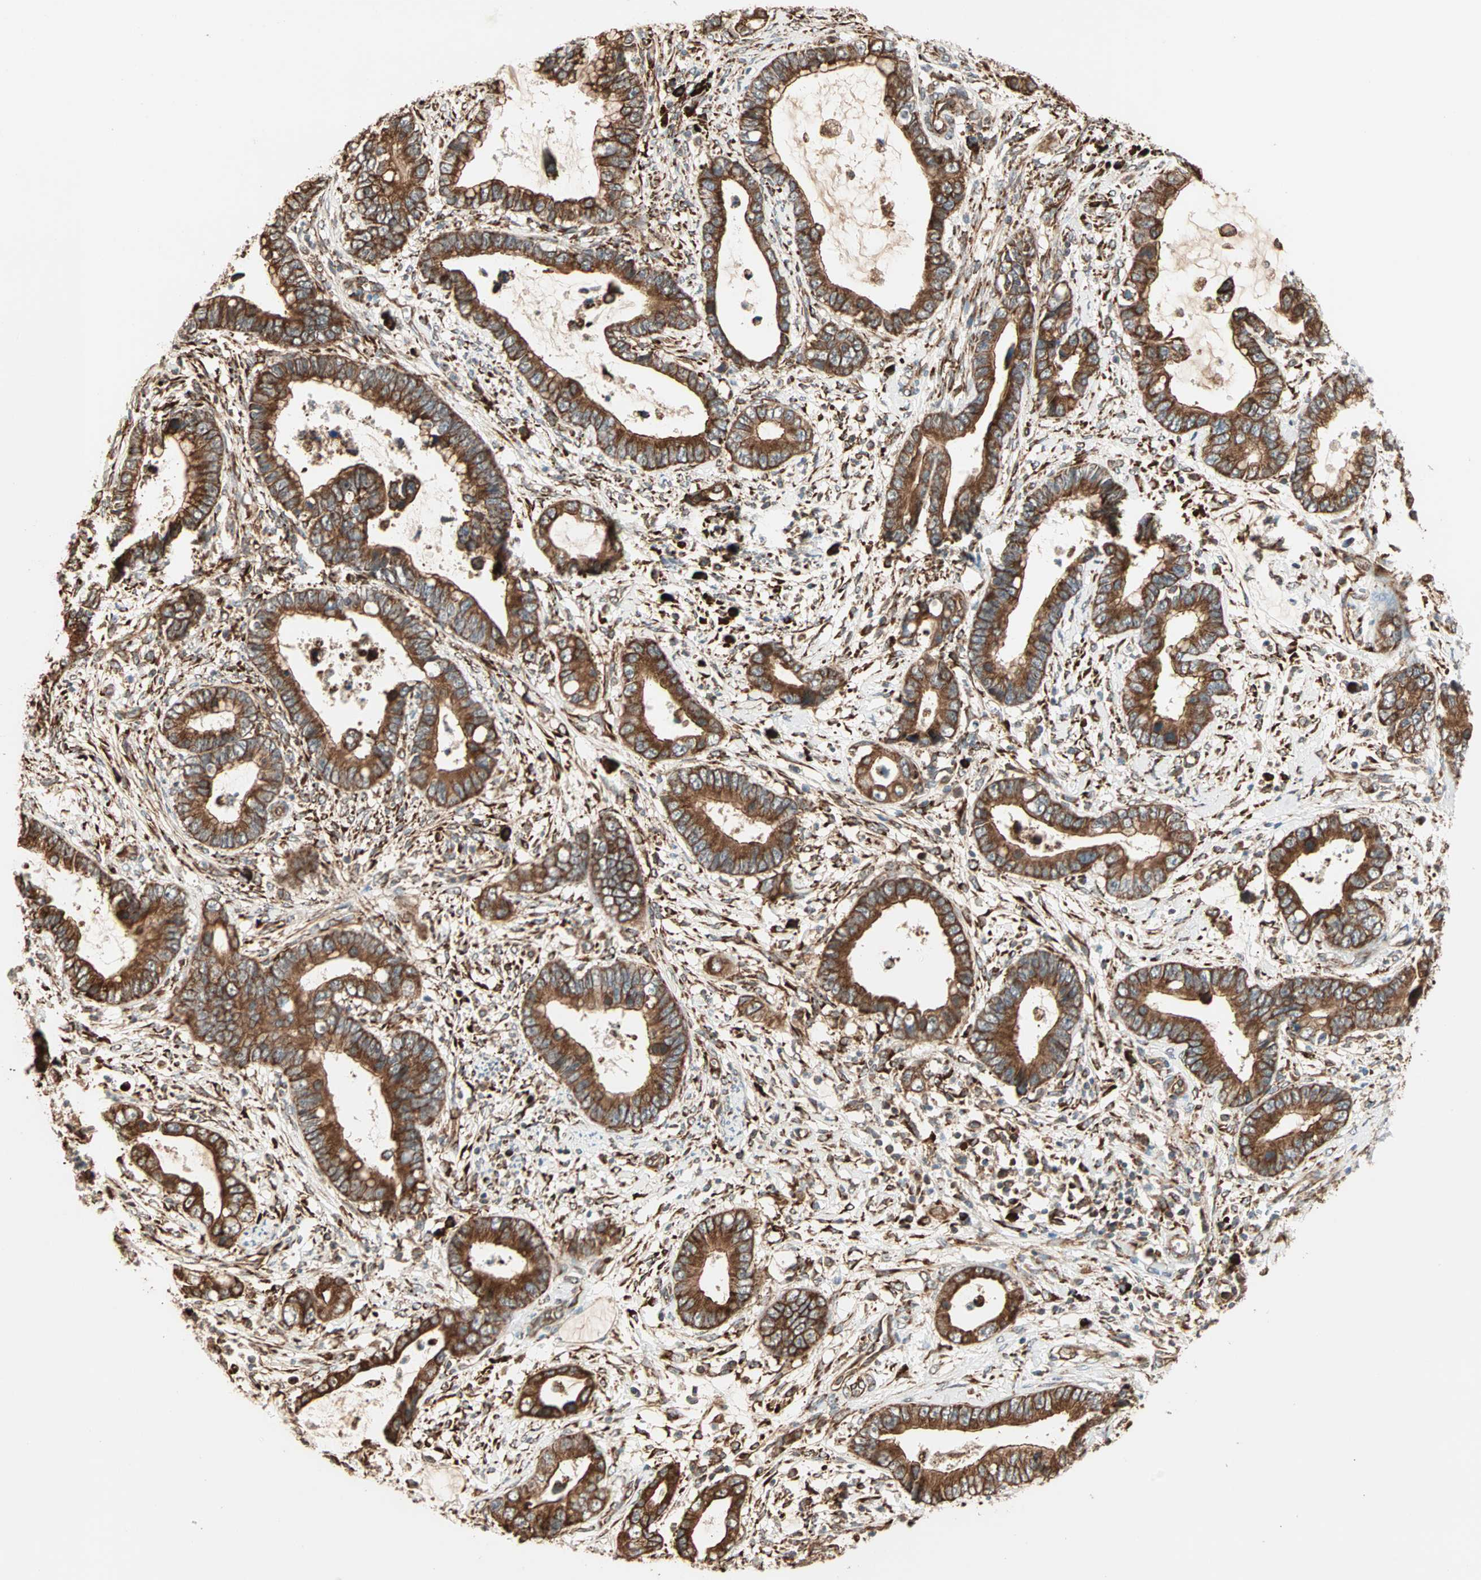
{"staining": {"intensity": "strong", "quantity": ">75%", "location": "cytoplasmic/membranous"}, "tissue": "cervical cancer", "cell_type": "Tumor cells", "image_type": "cancer", "snomed": [{"axis": "morphology", "description": "Adenocarcinoma, NOS"}, {"axis": "topography", "description": "Cervix"}], "caption": "Human adenocarcinoma (cervical) stained with a brown dye displays strong cytoplasmic/membranous positive expression in approximately >75% of tumor cells.", "gene": "P4HA1", "patient": {"sex": "female", "age": 44}}